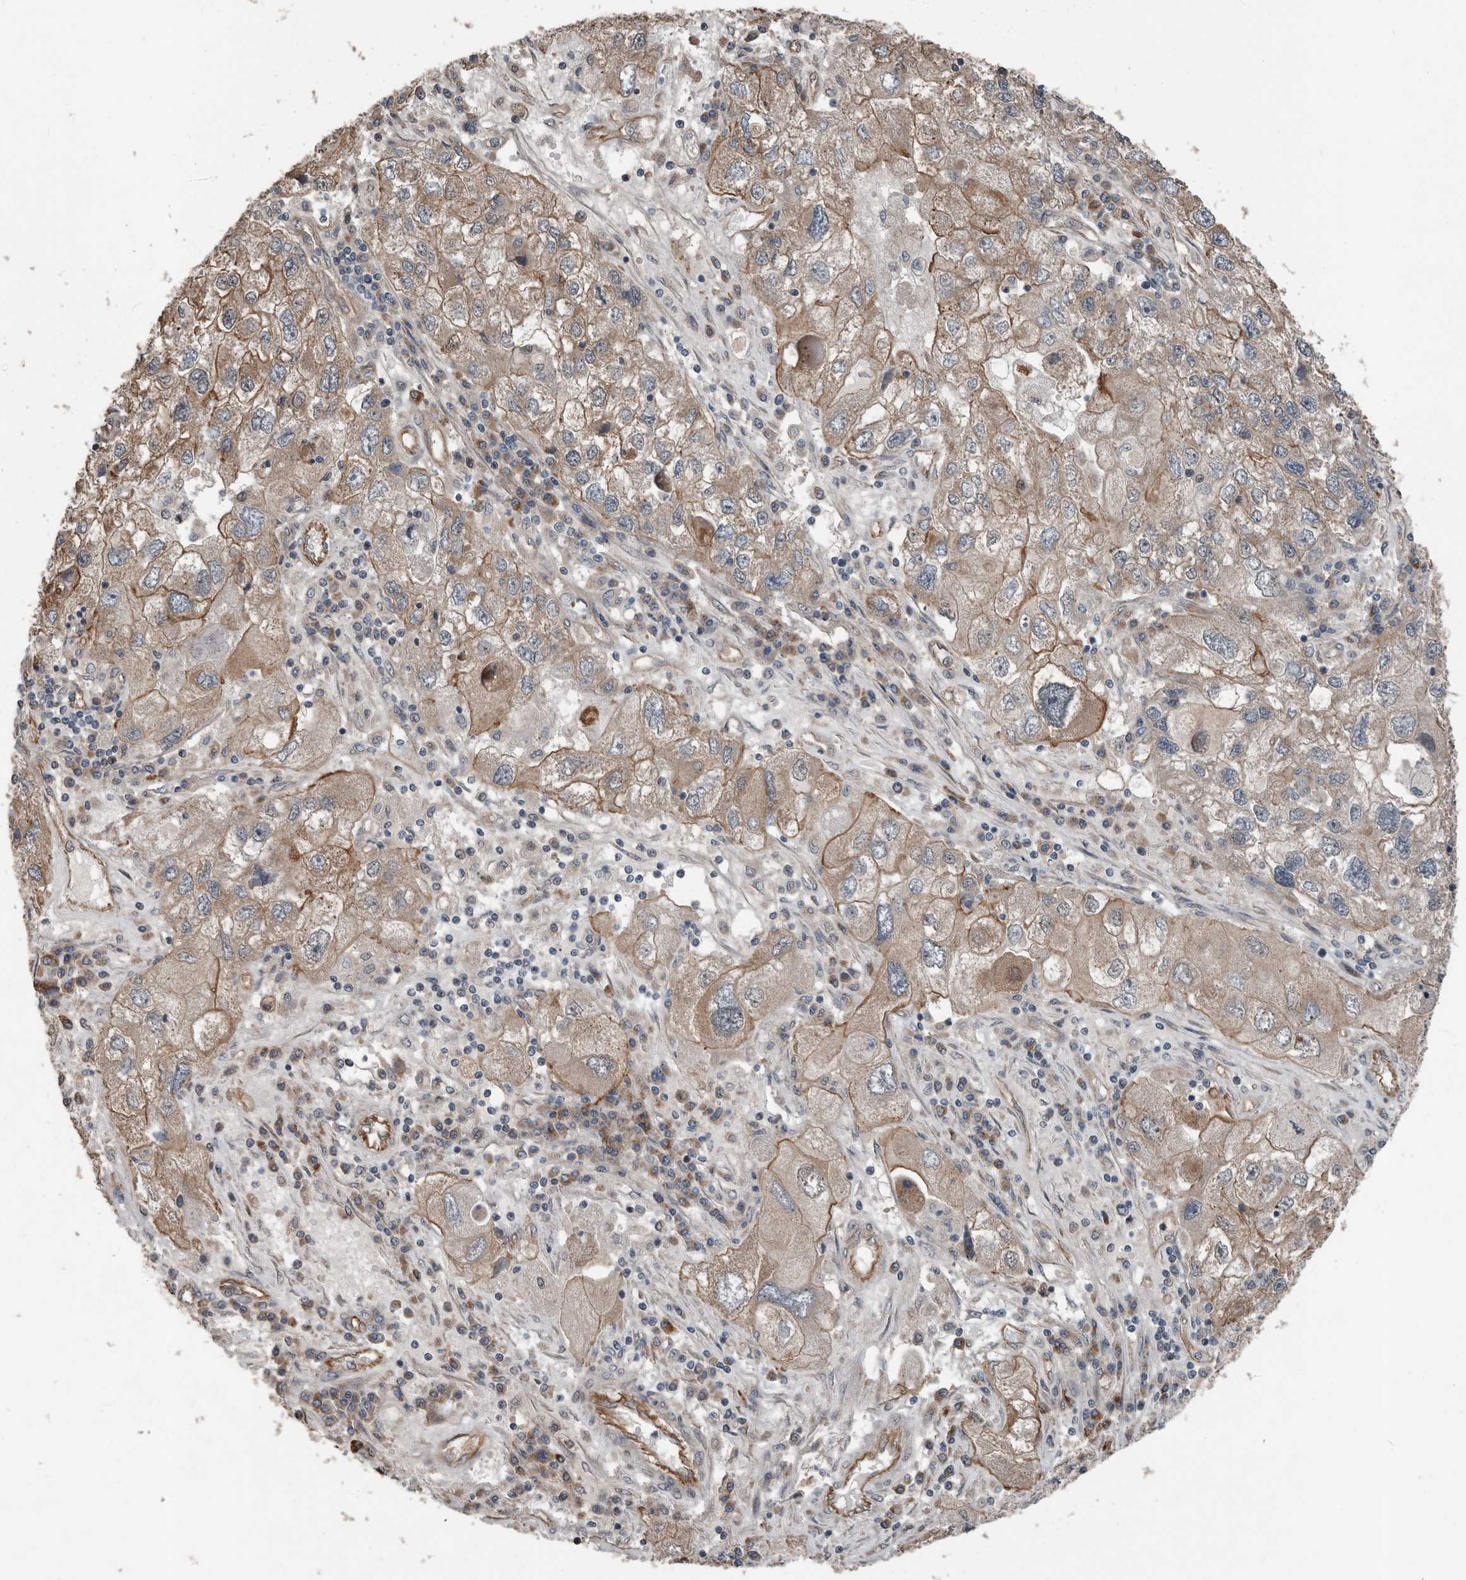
{"staining": {"intensity": "weak", "quantity": ">75%", "location": "cytoplasmic/membranous"}, "tissue": "endometrial cancer", "cell_type": "Tumor cells", "image_type": "cancer", "snomed": [{"axis": "morphology", "description": "Adenocarcinoma, NOS"}, {"axis": "topography", "description": "Endometrium"}], "caption": "DAB immunohistochemical staining of human endometrial cancer shows weak cytoplasmic/membranous protein positivity in approximately >75% of tumor cells.", "gene": "YOD1", "patient": {"sex": "female", "age": 49}}